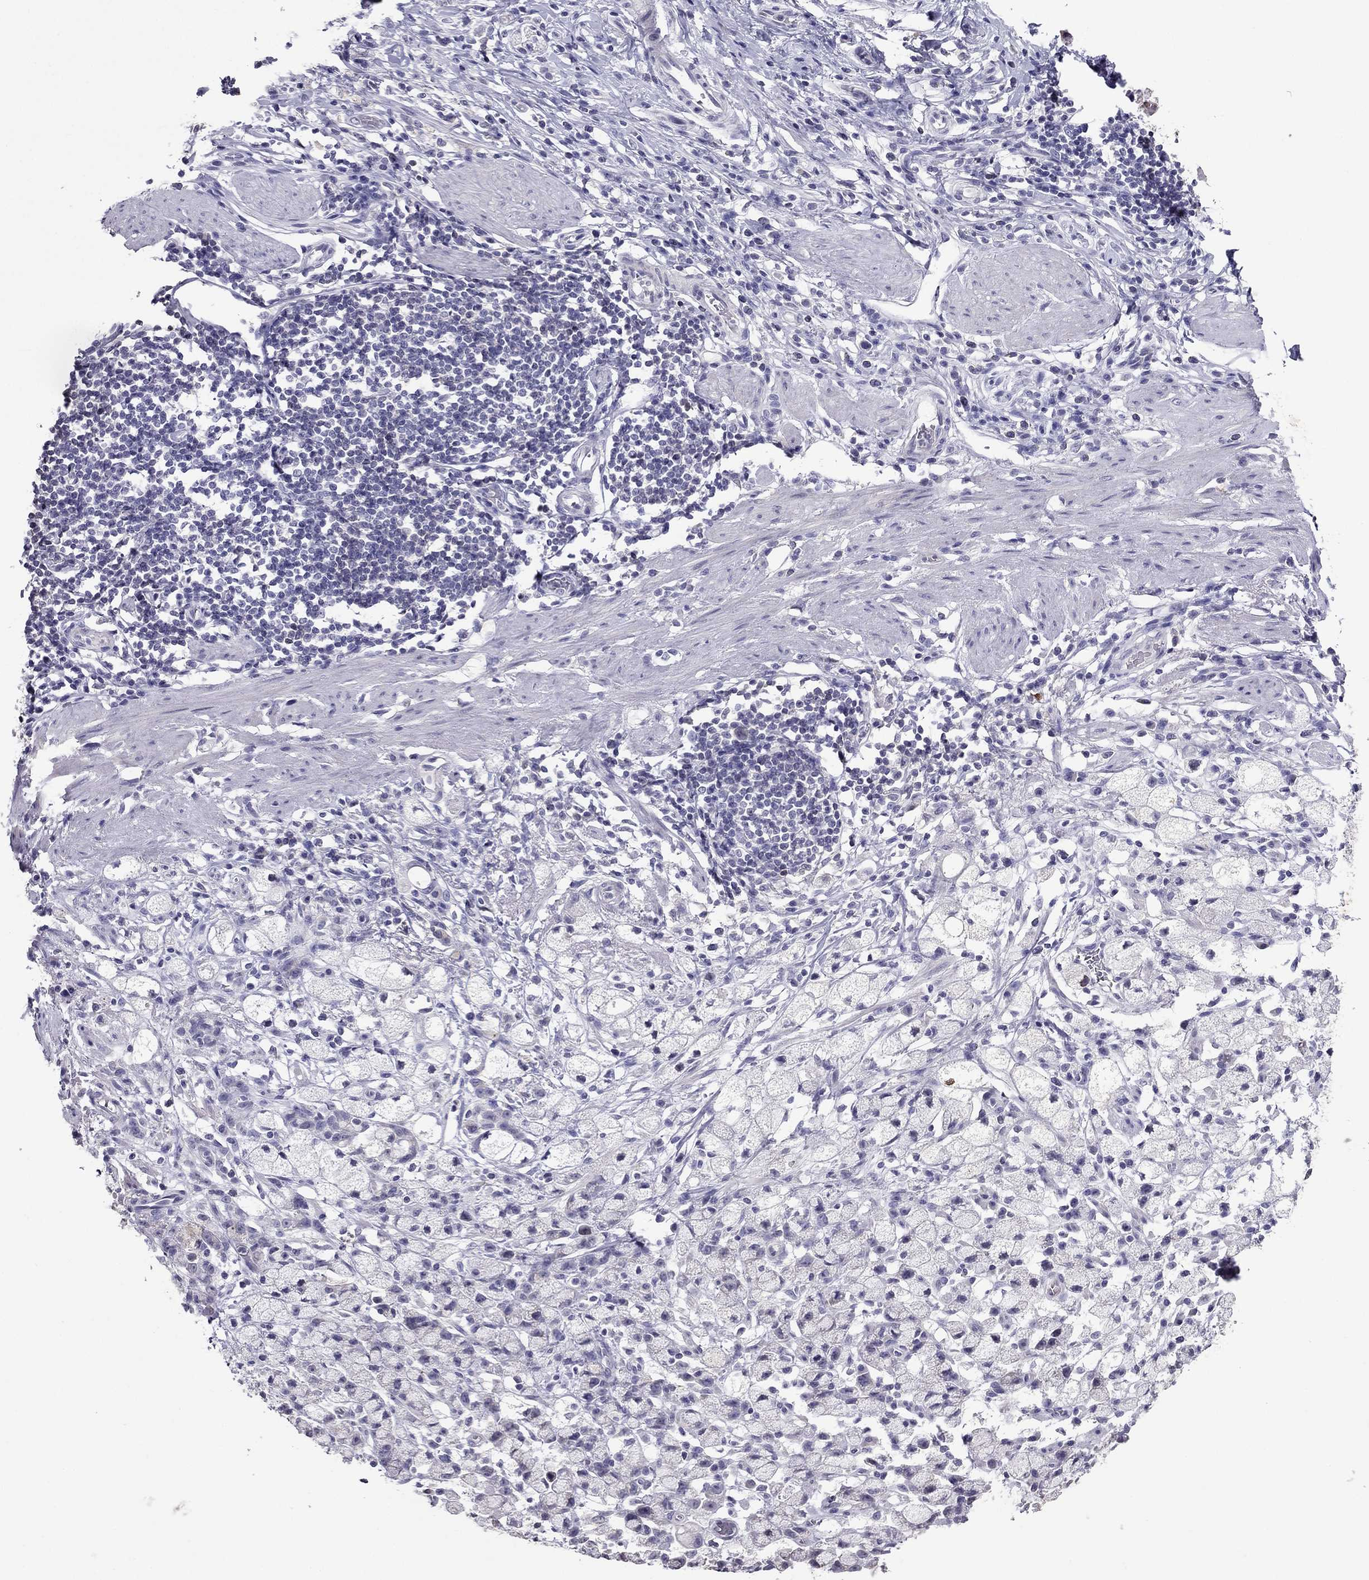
{"staining": {"intensity": "negative", "quantity": "none", "location": "none"}, "tissue": "stomach cancer", "cell_type": "Tumor cells", "image_type": "cancer", "snomed": [{"axis": "morphology", "description": "Adenocarcinoma, NOS"}, {"axis": "topography", "description": "Stomach"}], "caption": "Immunohistochemistry photomicrograph of human stomach cancer (adenocarcinoma) stained for a protein (brown), which demonstrates no expression in tumor cells.", "gene": "RGS8", "patient": {"sex": "male", "age": 58}}